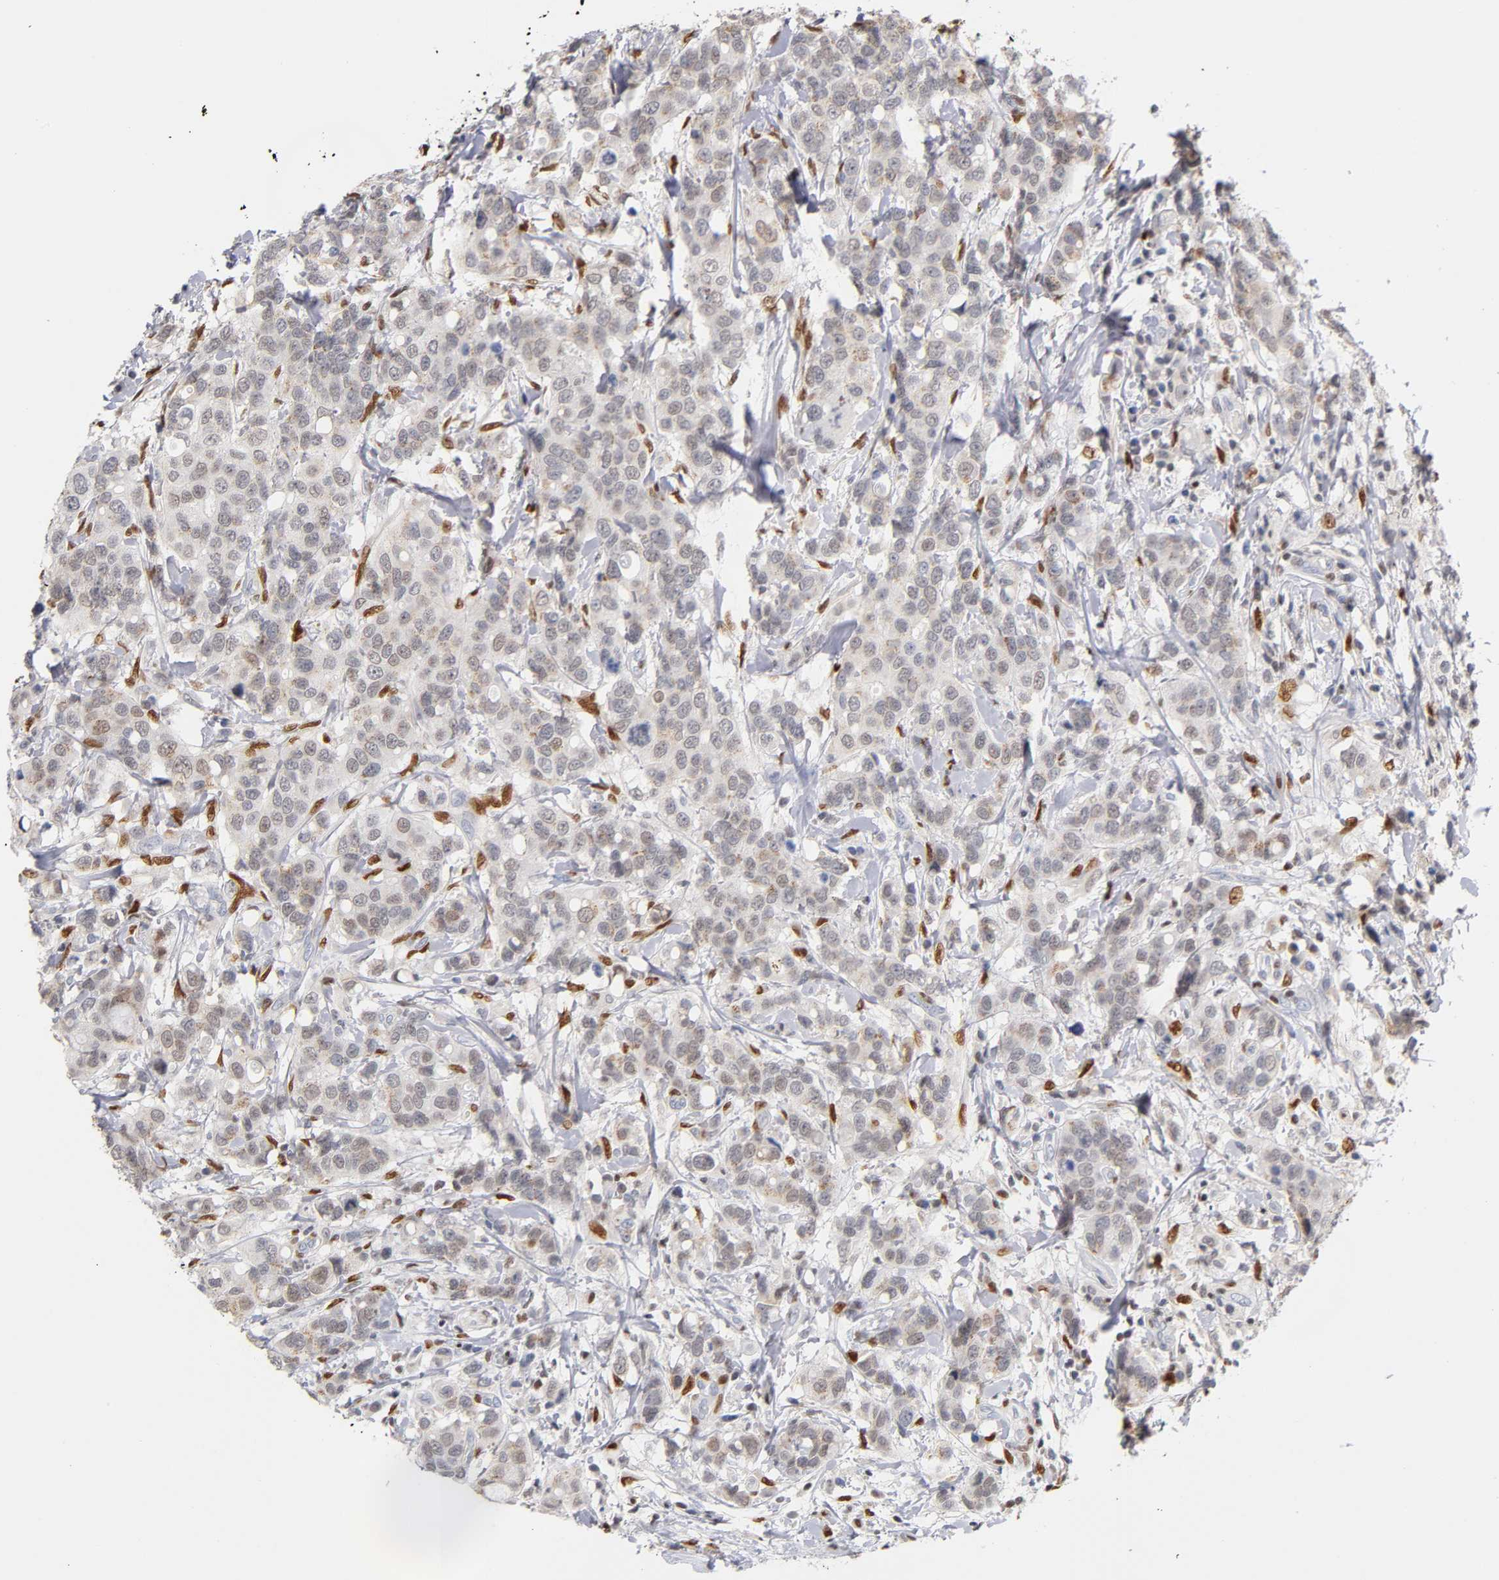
{"staining": {"intensity": "weak", "quantity": "25%-75%", "location": "nuclear"}, "tissue": "breast cancer", "cell_type": "Tumor cells", "image_type": "cancer", "snomed": [{"axis": "morphology", "description": "Duct carcinoma"}, {"axis": "topography", "description": "Breast"}], "caption": "Human invasive ductal carcinoma (breast) stained with a brown dye displays weak nuclear positive staining in approximately 25%-75% of tumor cells.", "gene": "RUNX1", "patient": {"sex": "female", "age": 27}}